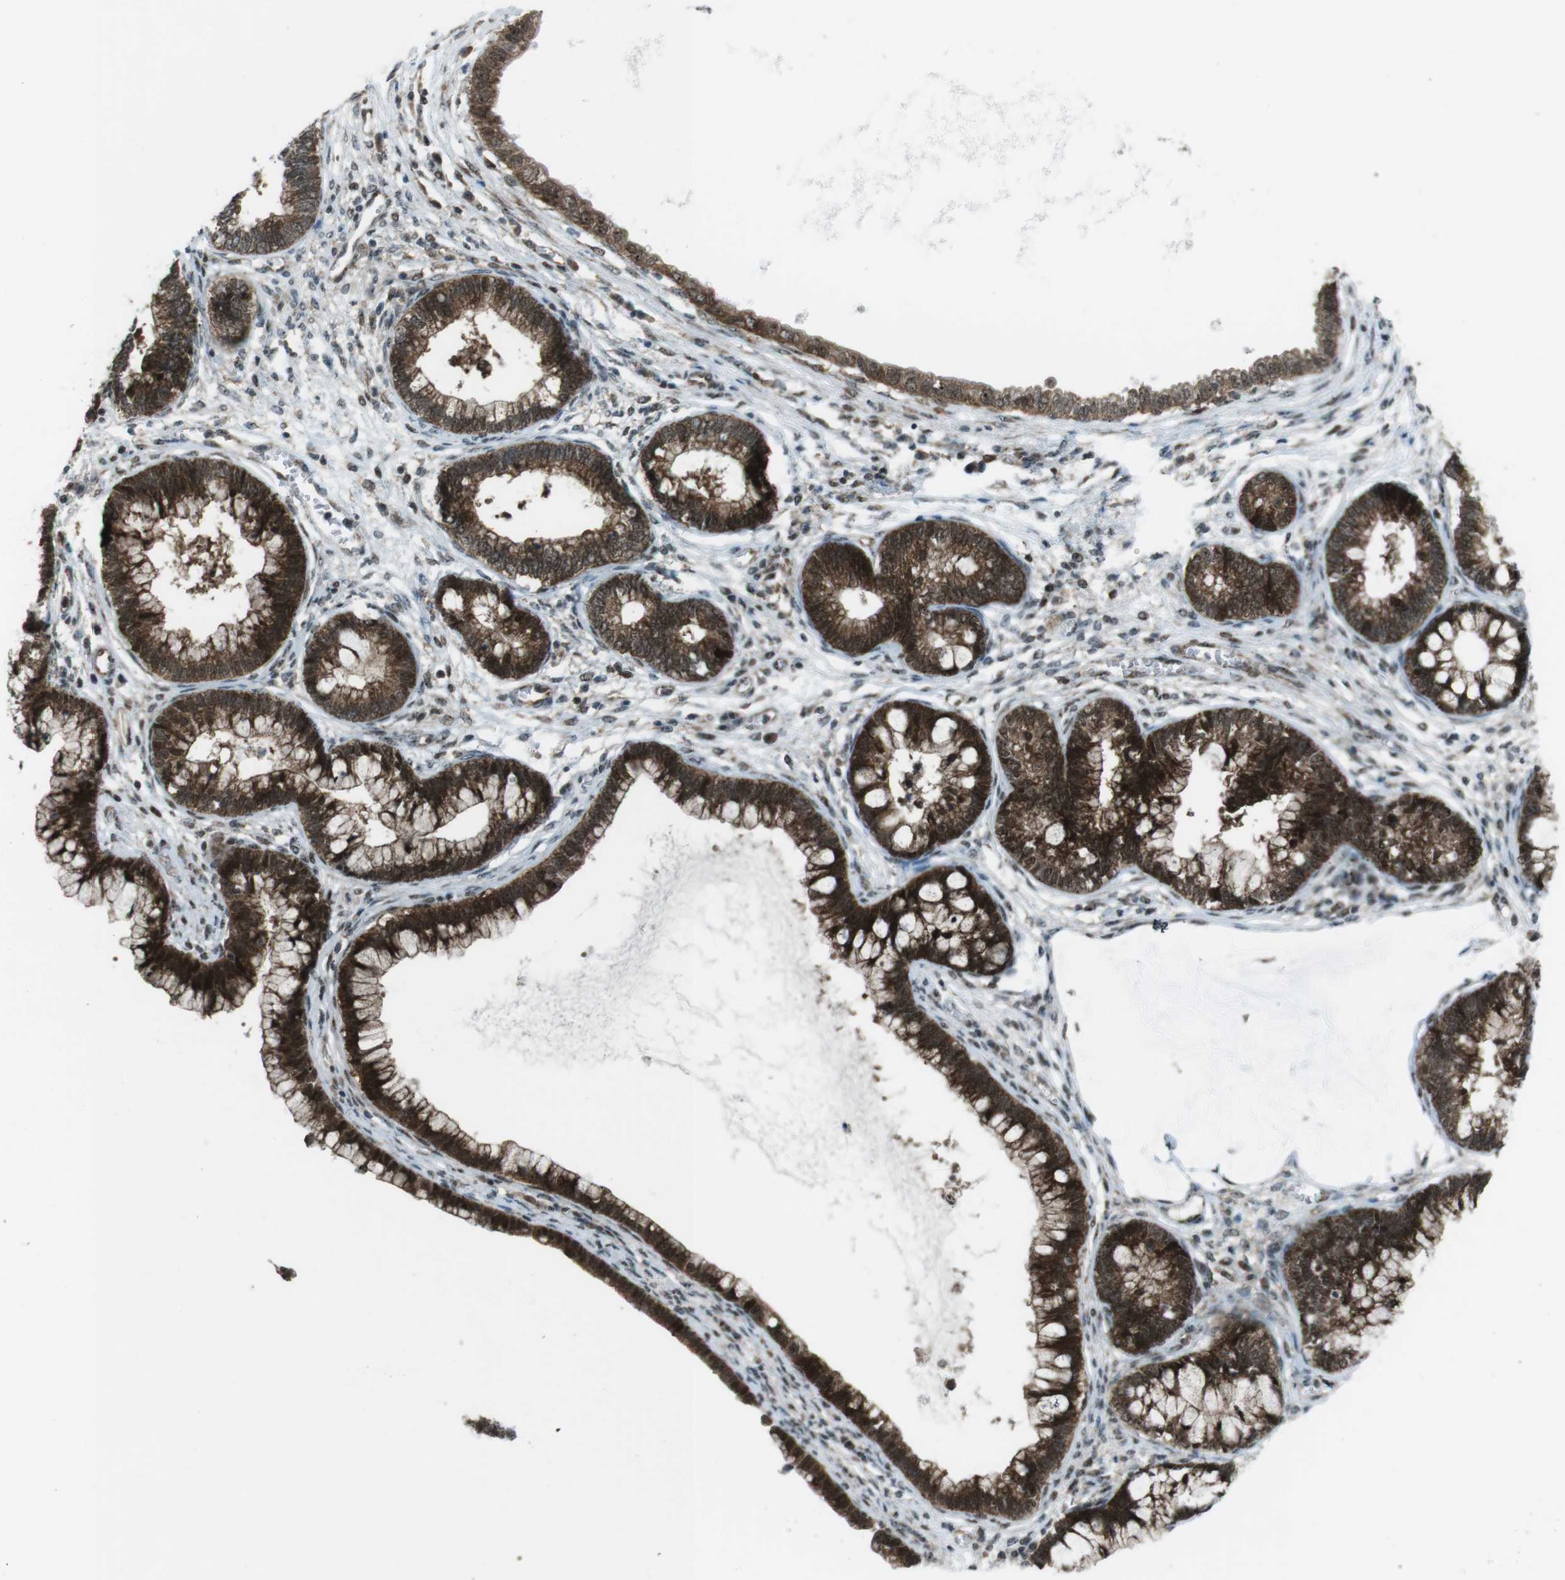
{"staining": {"intensity": "strong", "quantity": ">75%", "location": "cytoplasmic/membranous,nuclear"}, "tissue": "cervical cancer", "cell_type": "Tumor cells", "image_type": "cancer", "snomed": [{"axis": "morphology", "description": "Adenocarcinoma, NOS"}, {"axis": "topography", "description": "Cervix"}], "caption": "Immunohistochemical staining of cervical cancer (adenocarcinoma) reveals strong cytoplasmic/membranous and nuclear protein positivity in approximately >75% of tumor cells. (Brightfield microscopy of DAB IHC at high magnification).", "gene": "CSNK1D", "patient": {"sex": "female", "age": 44}}